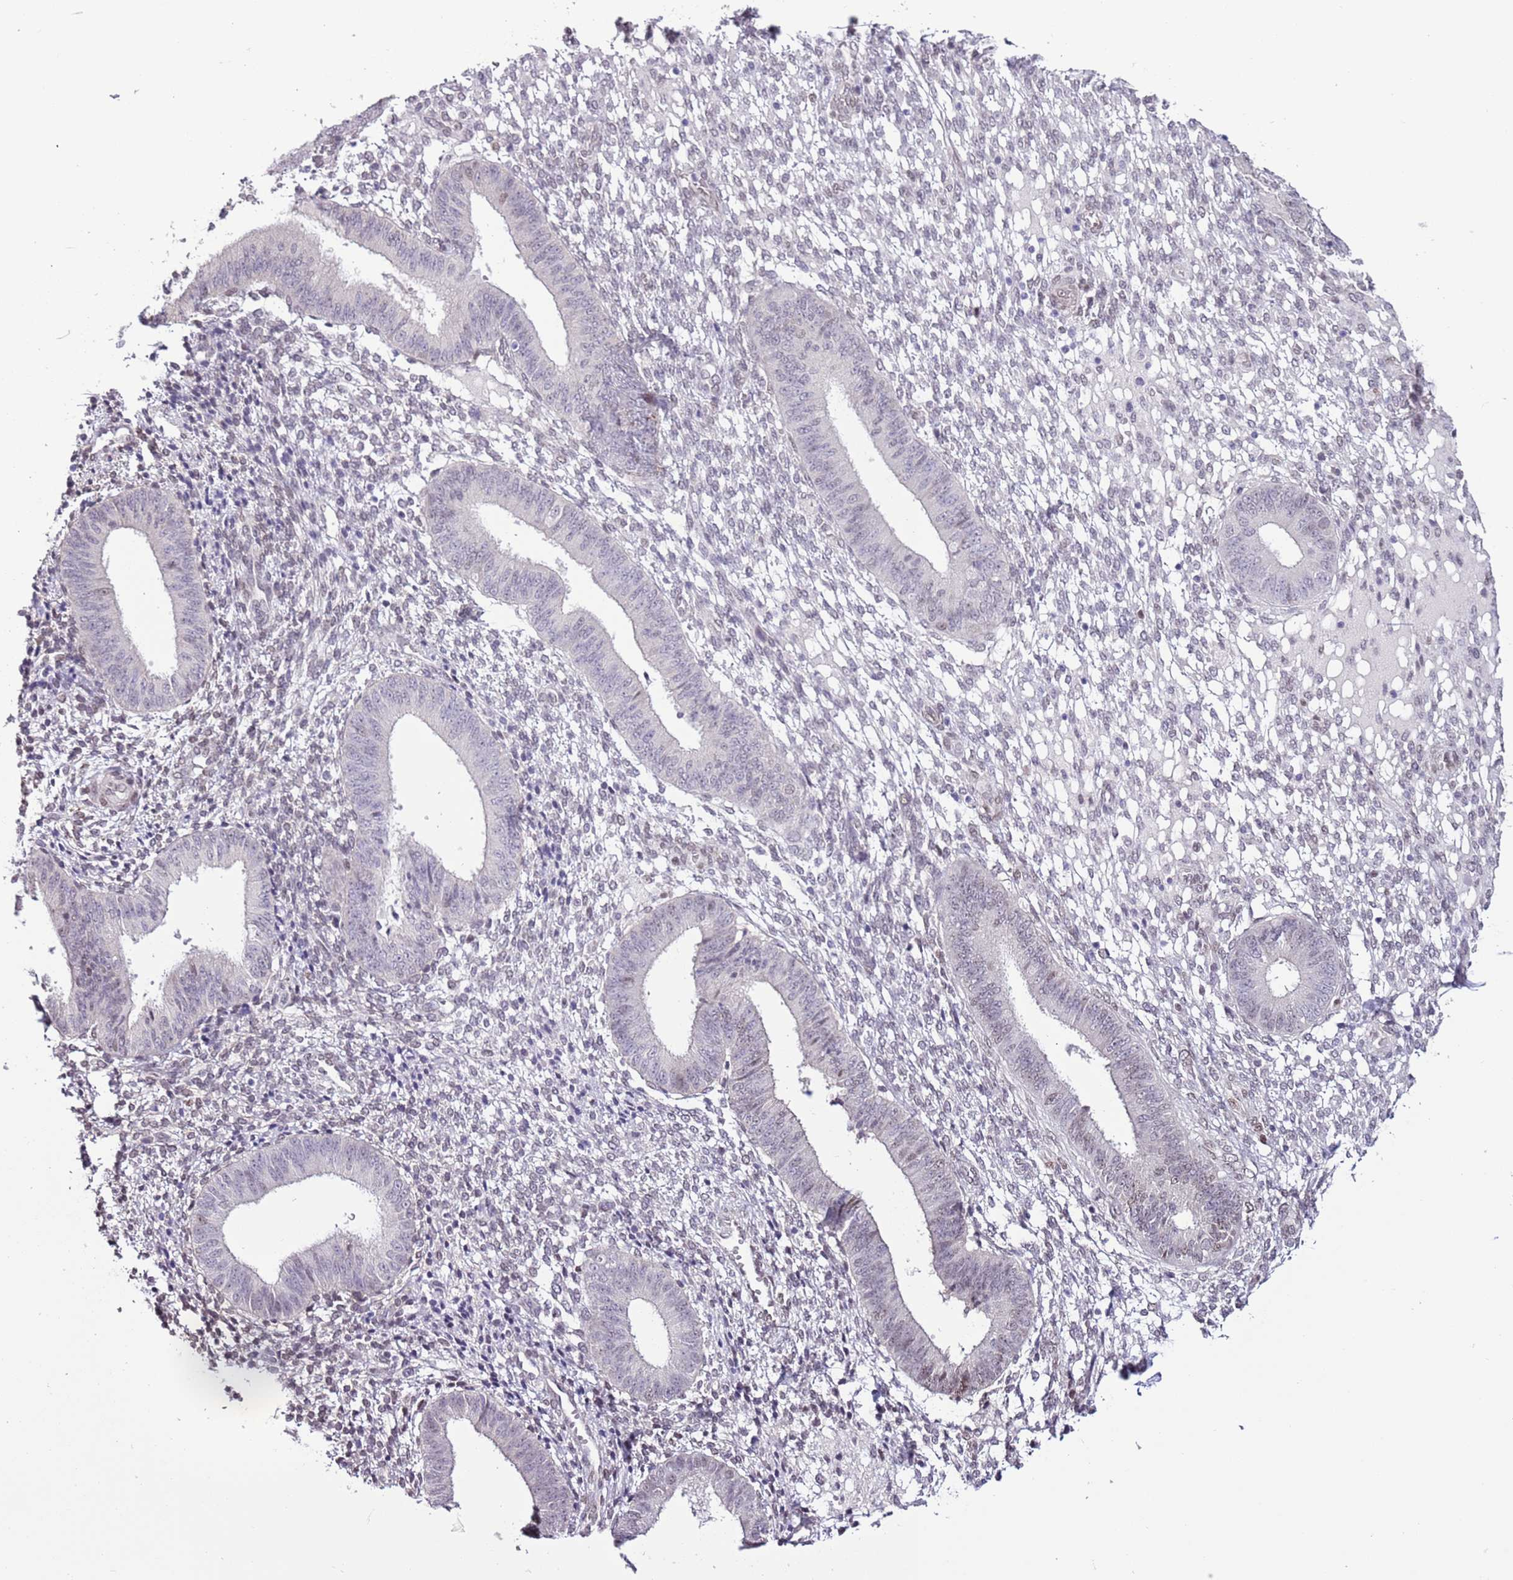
{"staining": {"intensity": "weak", "quantity": "<25%", "location": "nuclear"}, "tissue": "endometrium", "cell_type": "Cells in endometrial stroma", "image_type": "normal", "snomed": [{"axis": "morphology", "description": "Normal tissue, NOS"}, {"axis": "topography", "description": "Endometrium"}], "caption": "A high-resolution micrograph shows immunohistochemistry staining of normal endometrium, which reveals no significant staining in cells in endometrial stroma. (DAB IHC with hematoxylin counter stain).", "gene": "ZGLP1", "patient": {"sex": "female", "age": 49}}